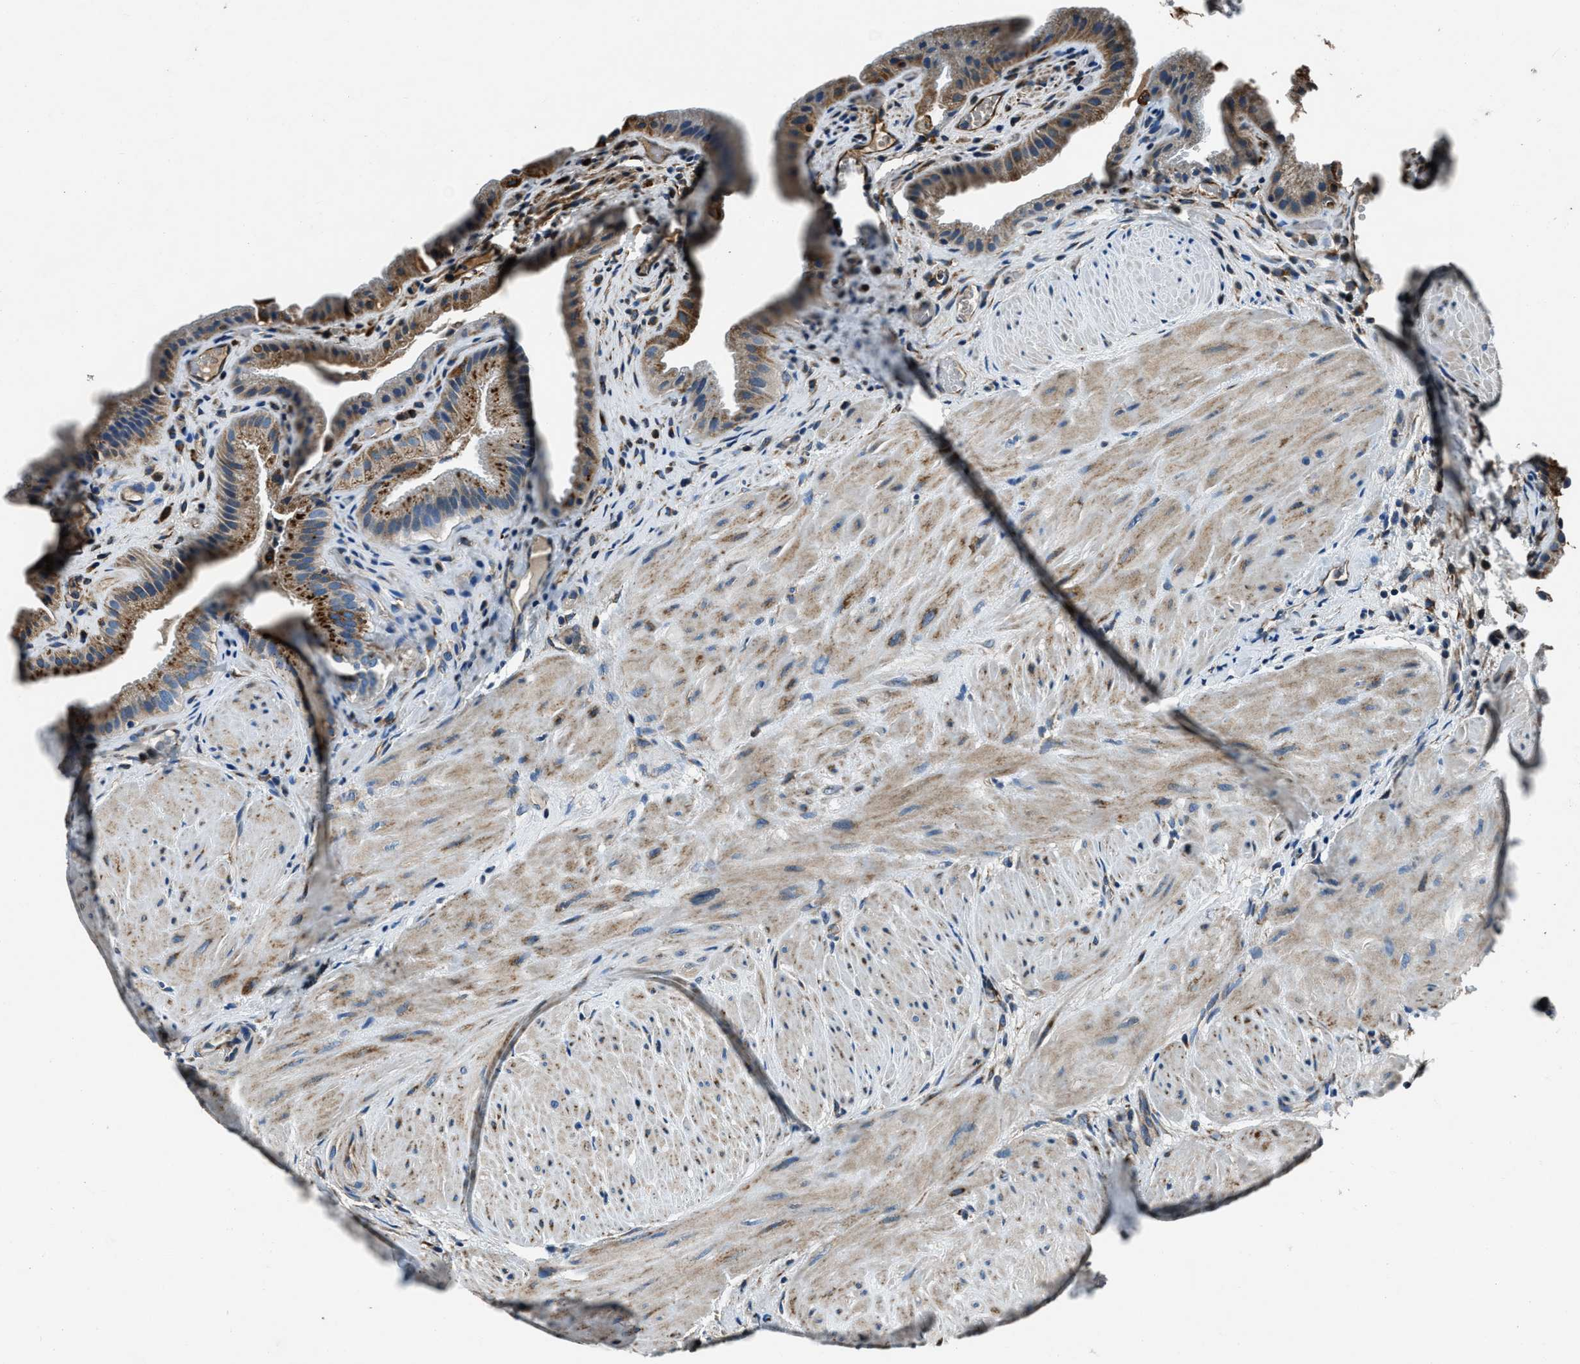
{"staining": {"intensity": "strong", "quantity": ">75%", "location": "cytoplasmic/membranous"}, "tissue": "gallbladder", "cell_type": "Glandular cells", "image_type": "normal", "snomed": [{"axis": "morphology", "description": "Normal tissue, NOS"}, {"axis": "topography", "description": "Gallbladder"}], "caption": "The histopathology image reveals staining of normal gallbladder, revealing strong cytoplasmic/membranous protein positivity (brown color) within glandular cells.", "gene": "OGDH", "patient": {"sex": "male", "age": 49}}